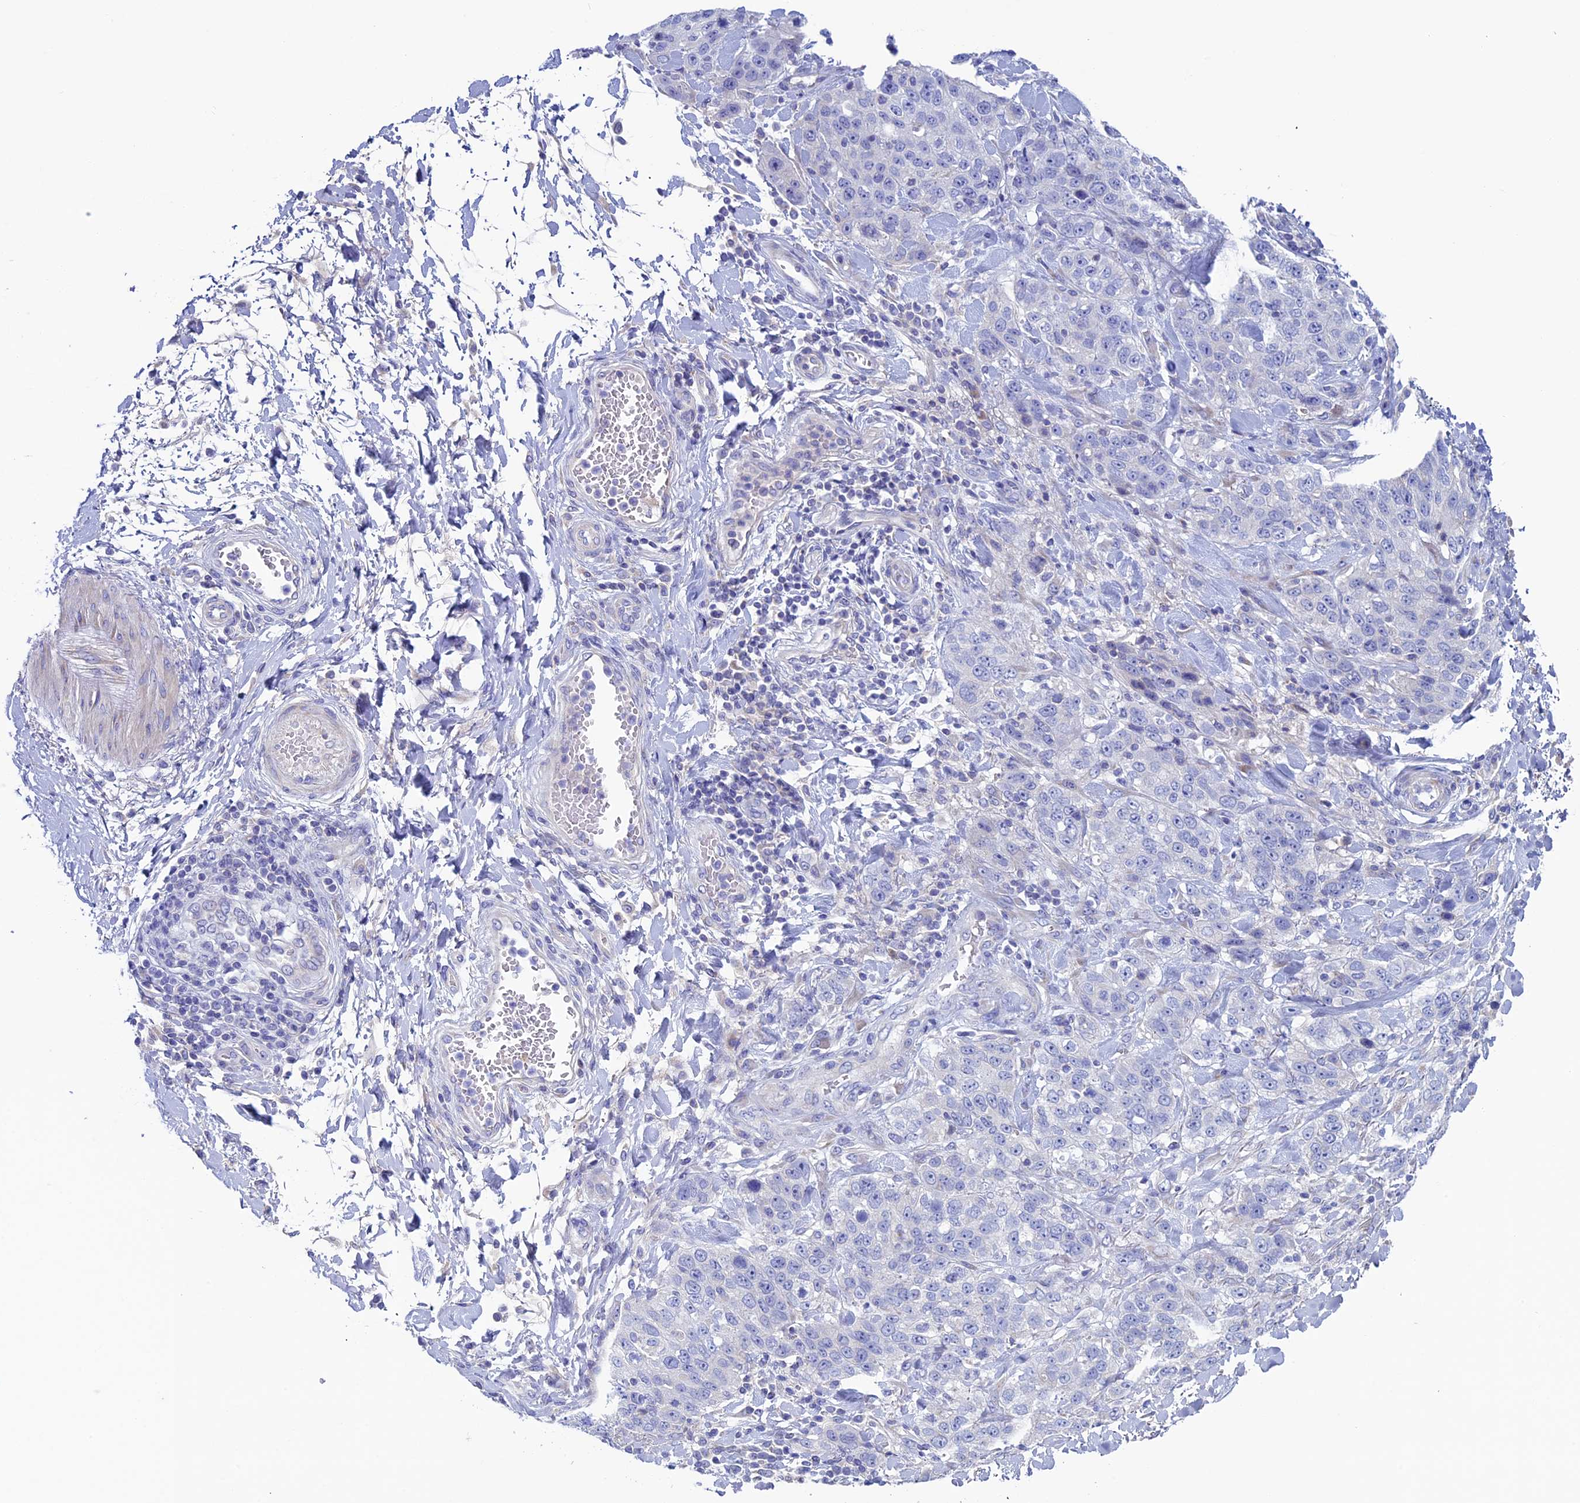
{"staining": {"intensity": "negative", "quantity": "none", "location": "none"}, "tissue": "stomach cancer", "cell_type": "Tumor cells", "image_type": "cancer", "snomed": [{"axis": "morphology", "description": "Adenocarcinoma, NOS"}, {"axis": "topography", "description": "Stomach"}], "caption": "Tumor cells are negative for protein expression in human stomach adenocarcinoma. (DAB (3,3'-diaminobenzidine) immunohistochemistry (IHC) with hematoxylin counter stain).", "gene": "SLC15A5", "patient": {"sex": "male", "age": 48}}